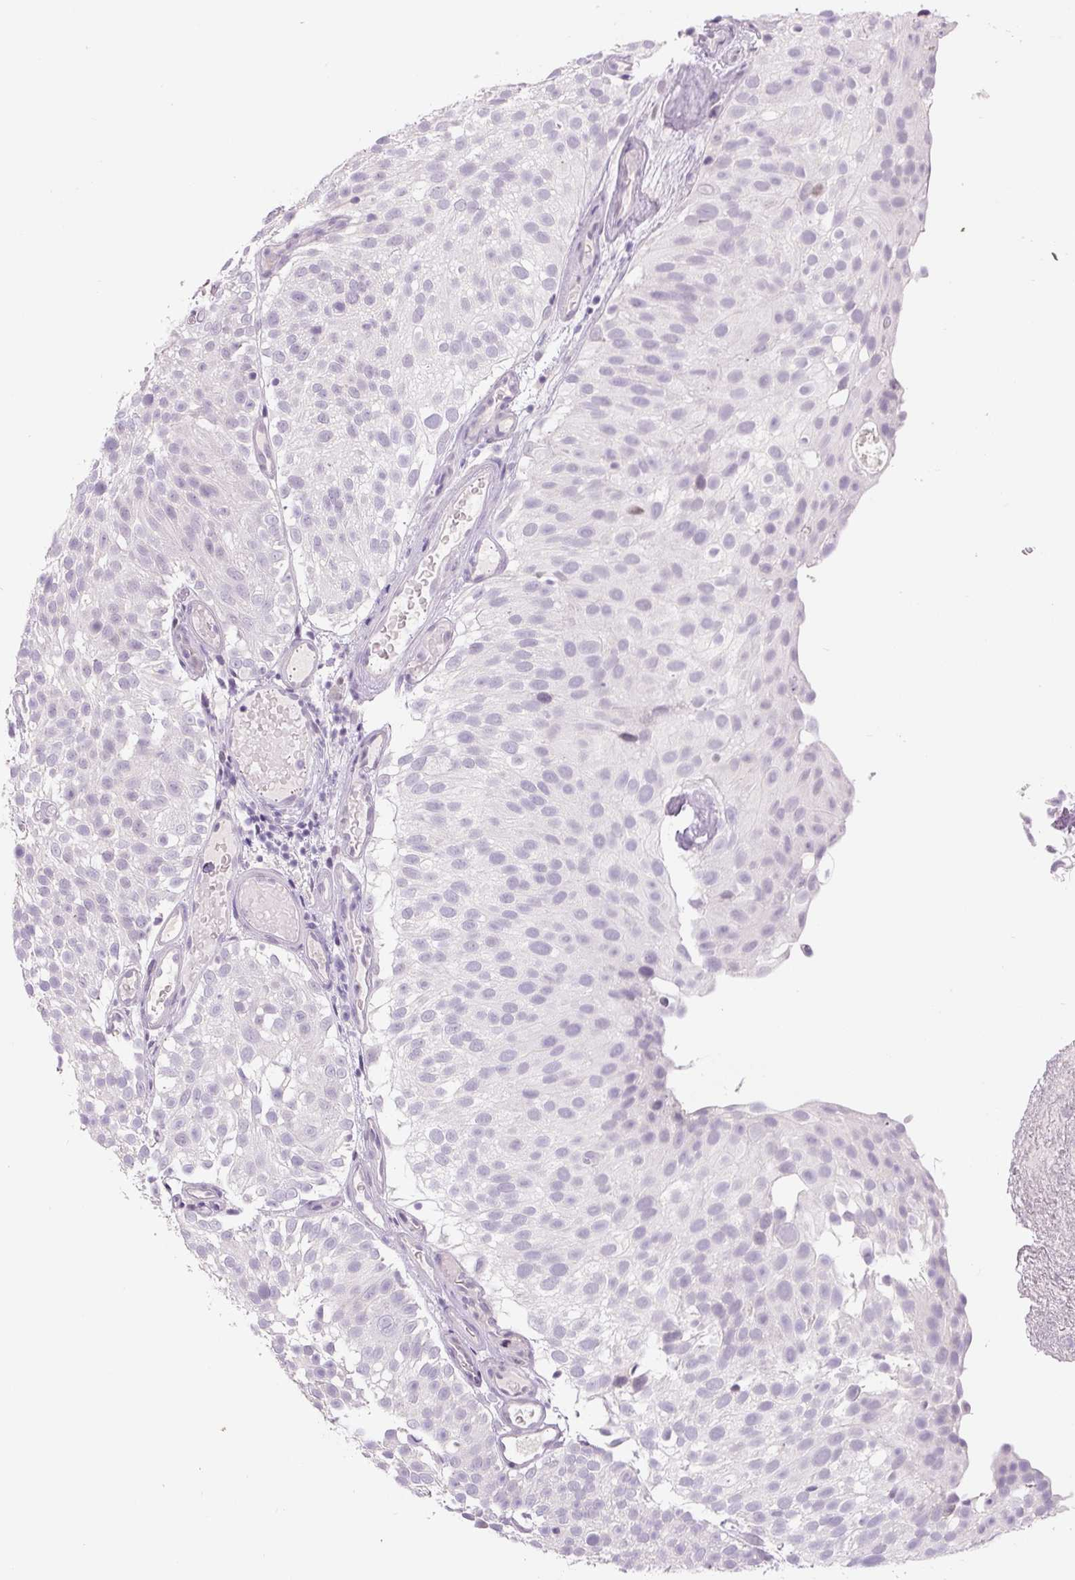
{"staining": {"intensity": "negative", "quantity": "none", "location": "none"}, "tissue": "urothelial cancer", "cell_type": "Tumor cells", "image_type": "cancer", "snomed": [{"axis": "morphology", "description": "Urothelial carcinoma, Low grade"}, {"axis": "topography", "description": "Urinary bladder"}], "caption": "The histopathology image reveals no significant expression in tumor cells of low-grade urothelial carcinoma.", "gene": "SIX1", "patient": {"sex": "male", "age": 78}}